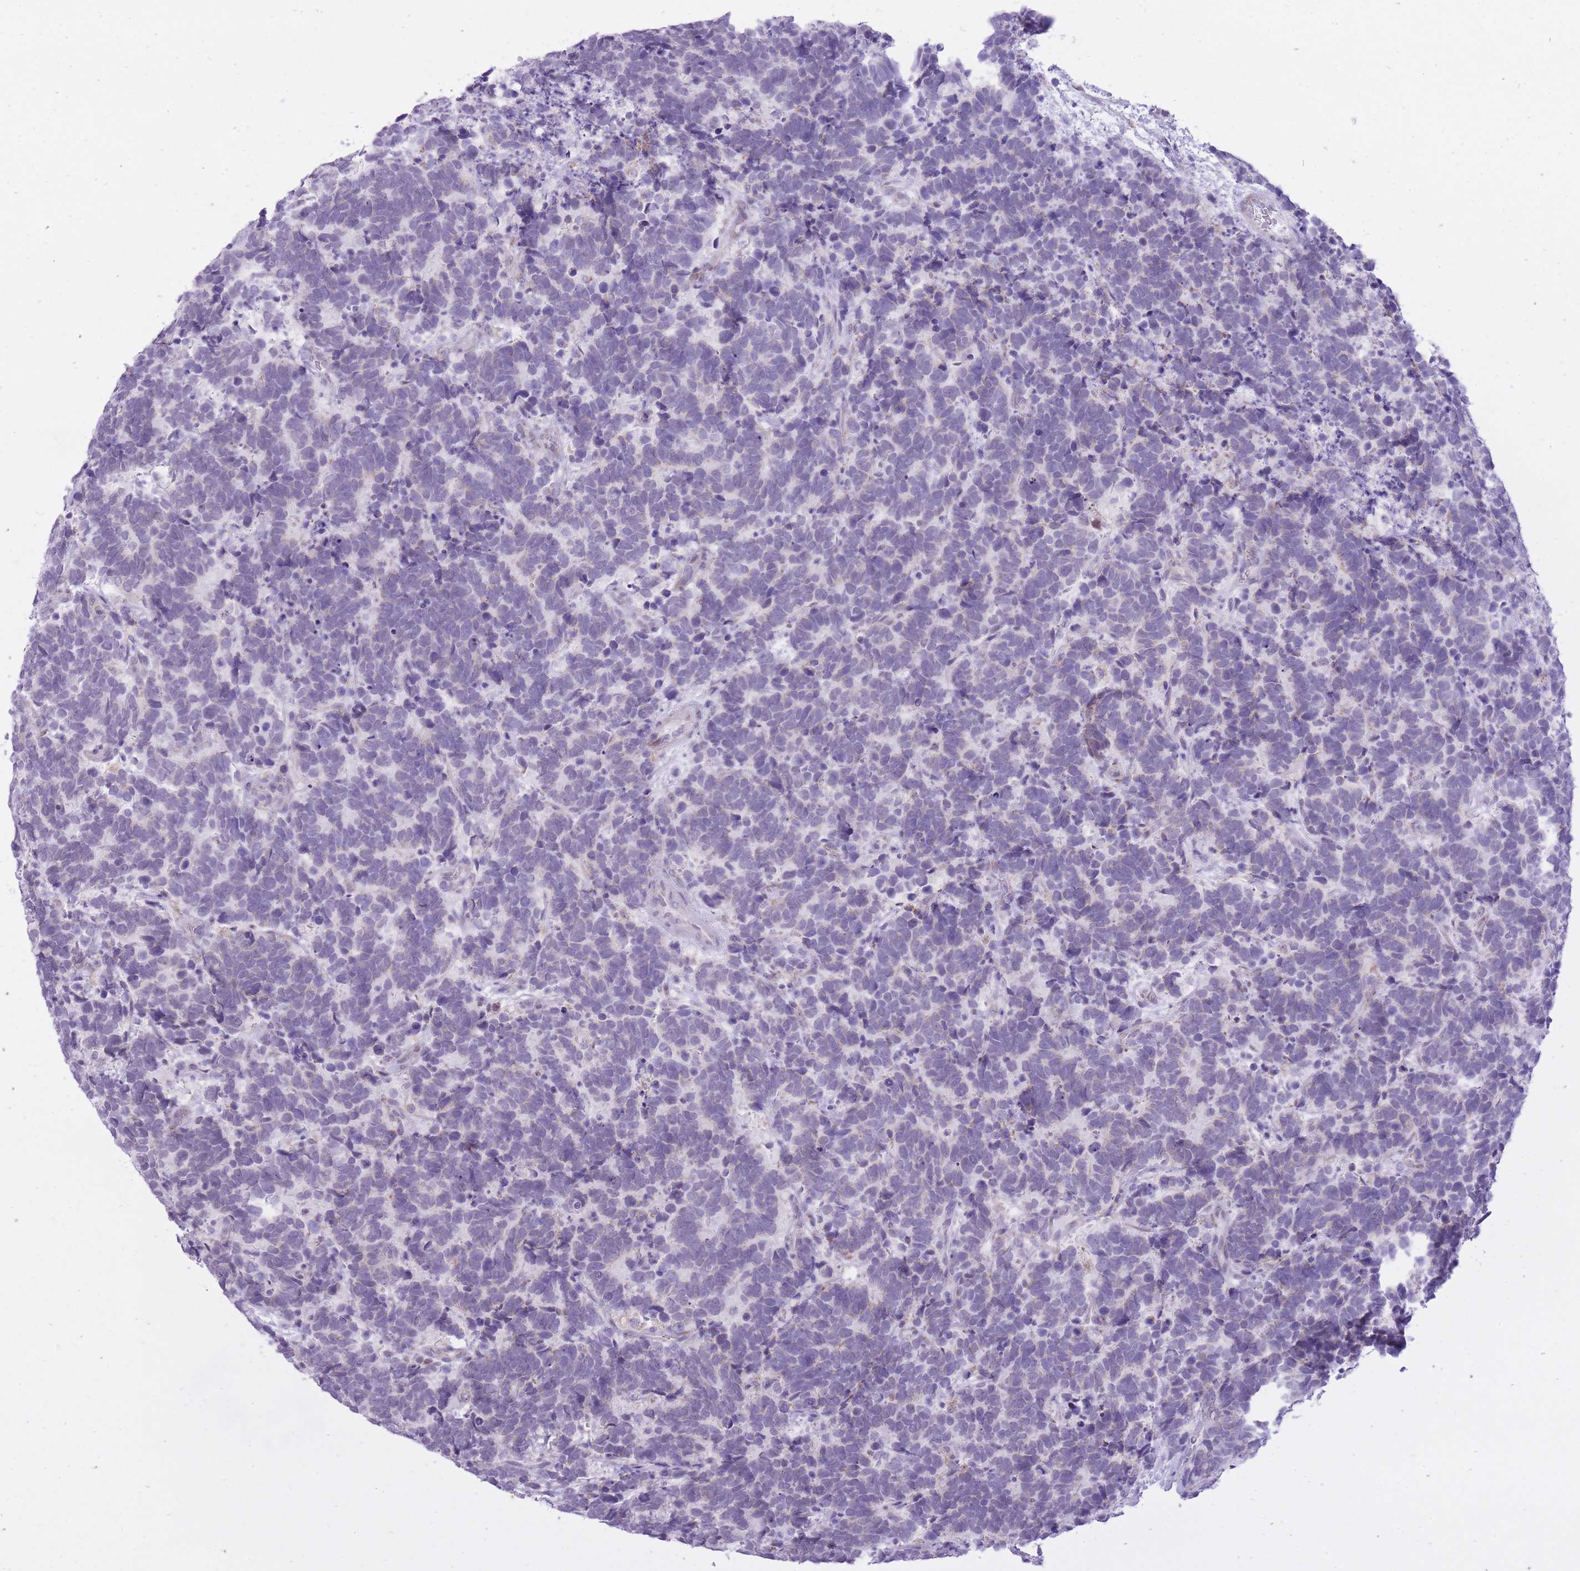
{"staining": {"intensity": "negative", "quantity": "none", "location": "none"}, "tissue": "carcinoid", "cell_type": "Tumor cells", "image_type": "cancer", "snomed": [{"axis": "morphology", "description": "Carcinoma, NOS"}, {"axis": "morphology", "description": "Carcinoid, malignant, NOS"}, {"axis": "topography", "description": "Urinary bladder"}], "caption": "Carcinoma was stained to show a protein in brown. There is no significant staining in tumor cells.", "gene": "DENND2D", "patient": {"sex": "male", "age": 57}}